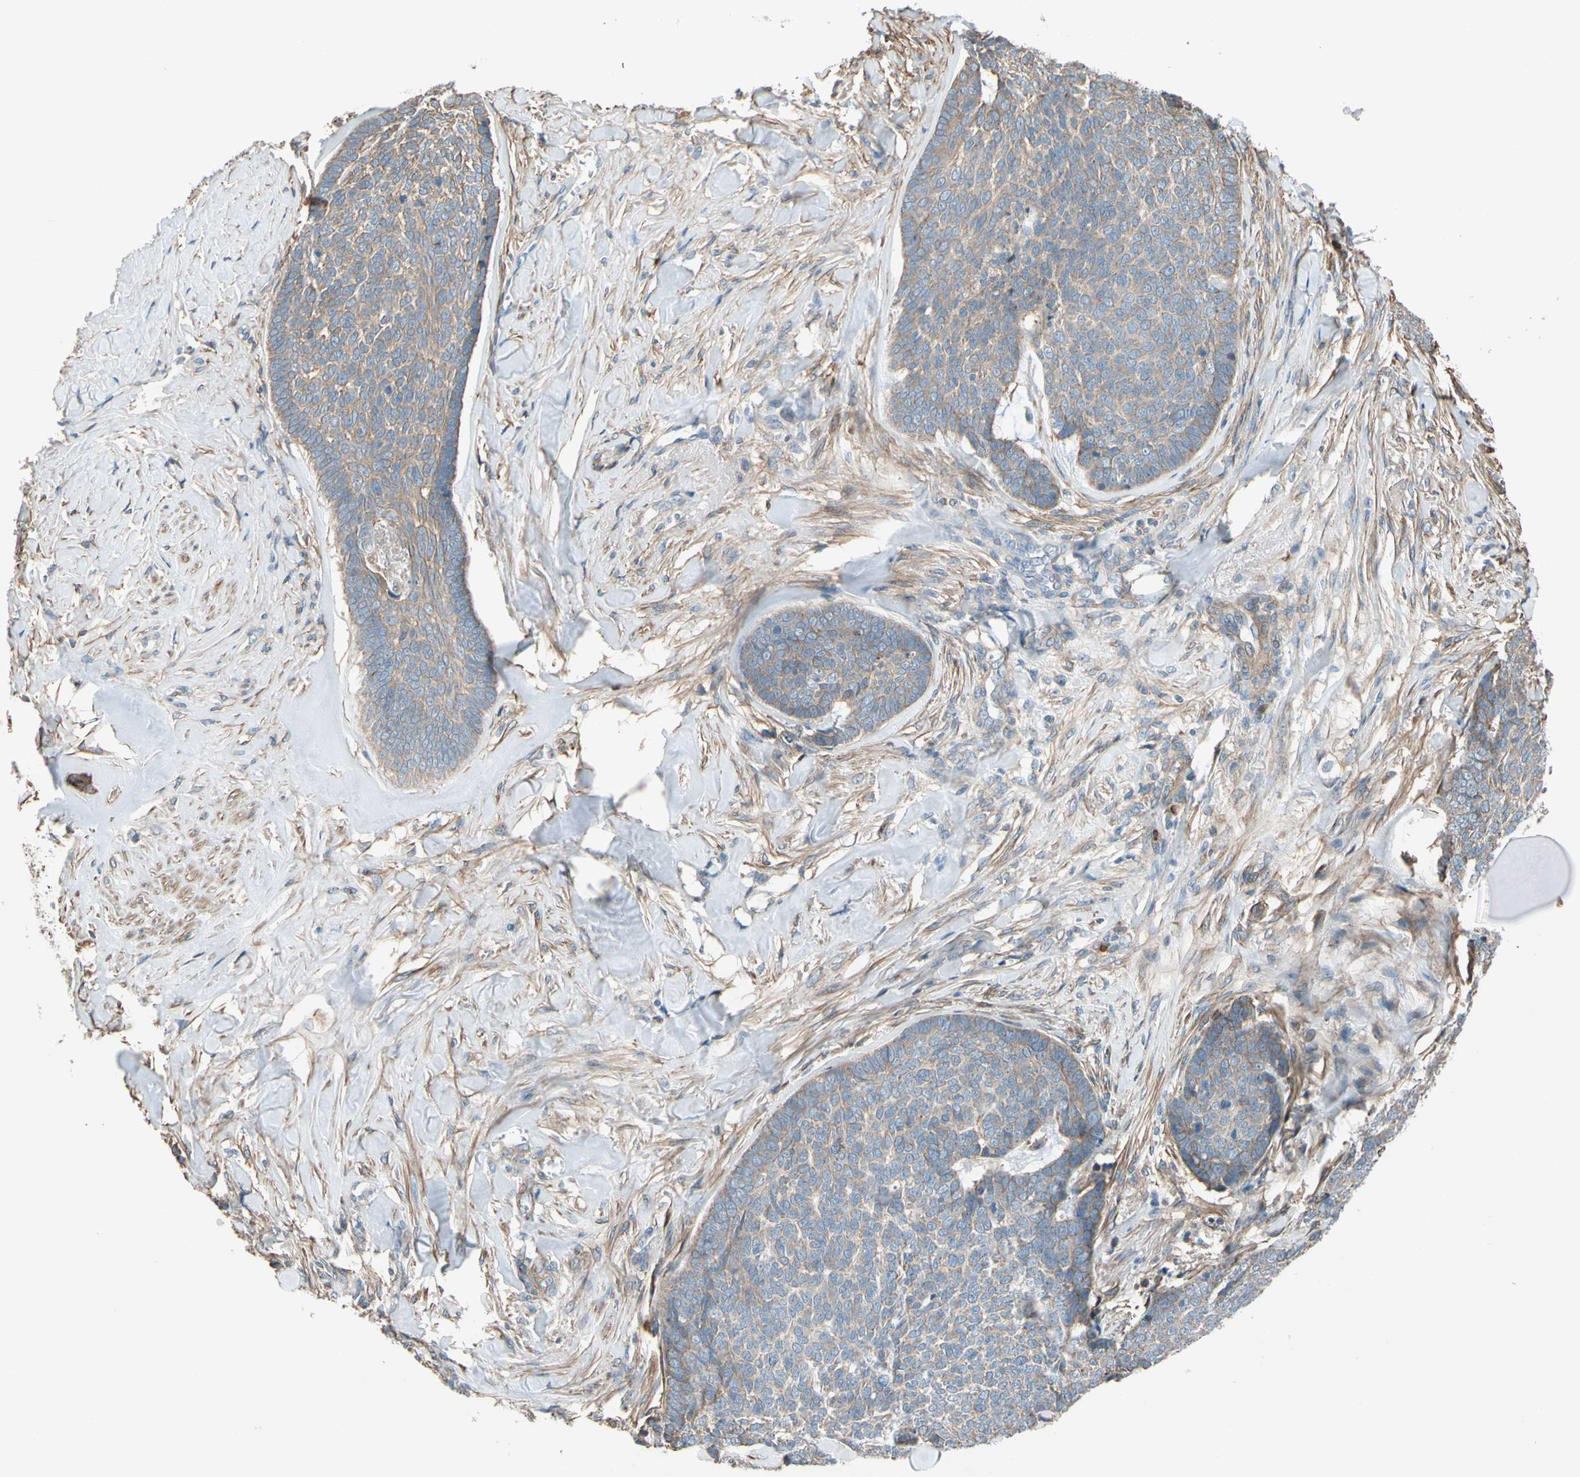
{"staining": {"intensity": "moderate", "quantity": ">75%", "location": "cytoplasmic/membranous"}, "tissue": "skin cancer", "cell_type": "Tumor cells", "image_type": "cancer", "snomed": [{"axis": "morphology", "description": "Basal cell carcinoma"}, {"axis": "topography", "description": "Skin"}], "caption": "Immunohistochemical staining of human skin cancer shows medium levels of moderate cytoplasmic/membranous protein expression in about >75% of tumor cells.", "gene": "LIMK2", "patient": {"sex": "male", "age": 84}}